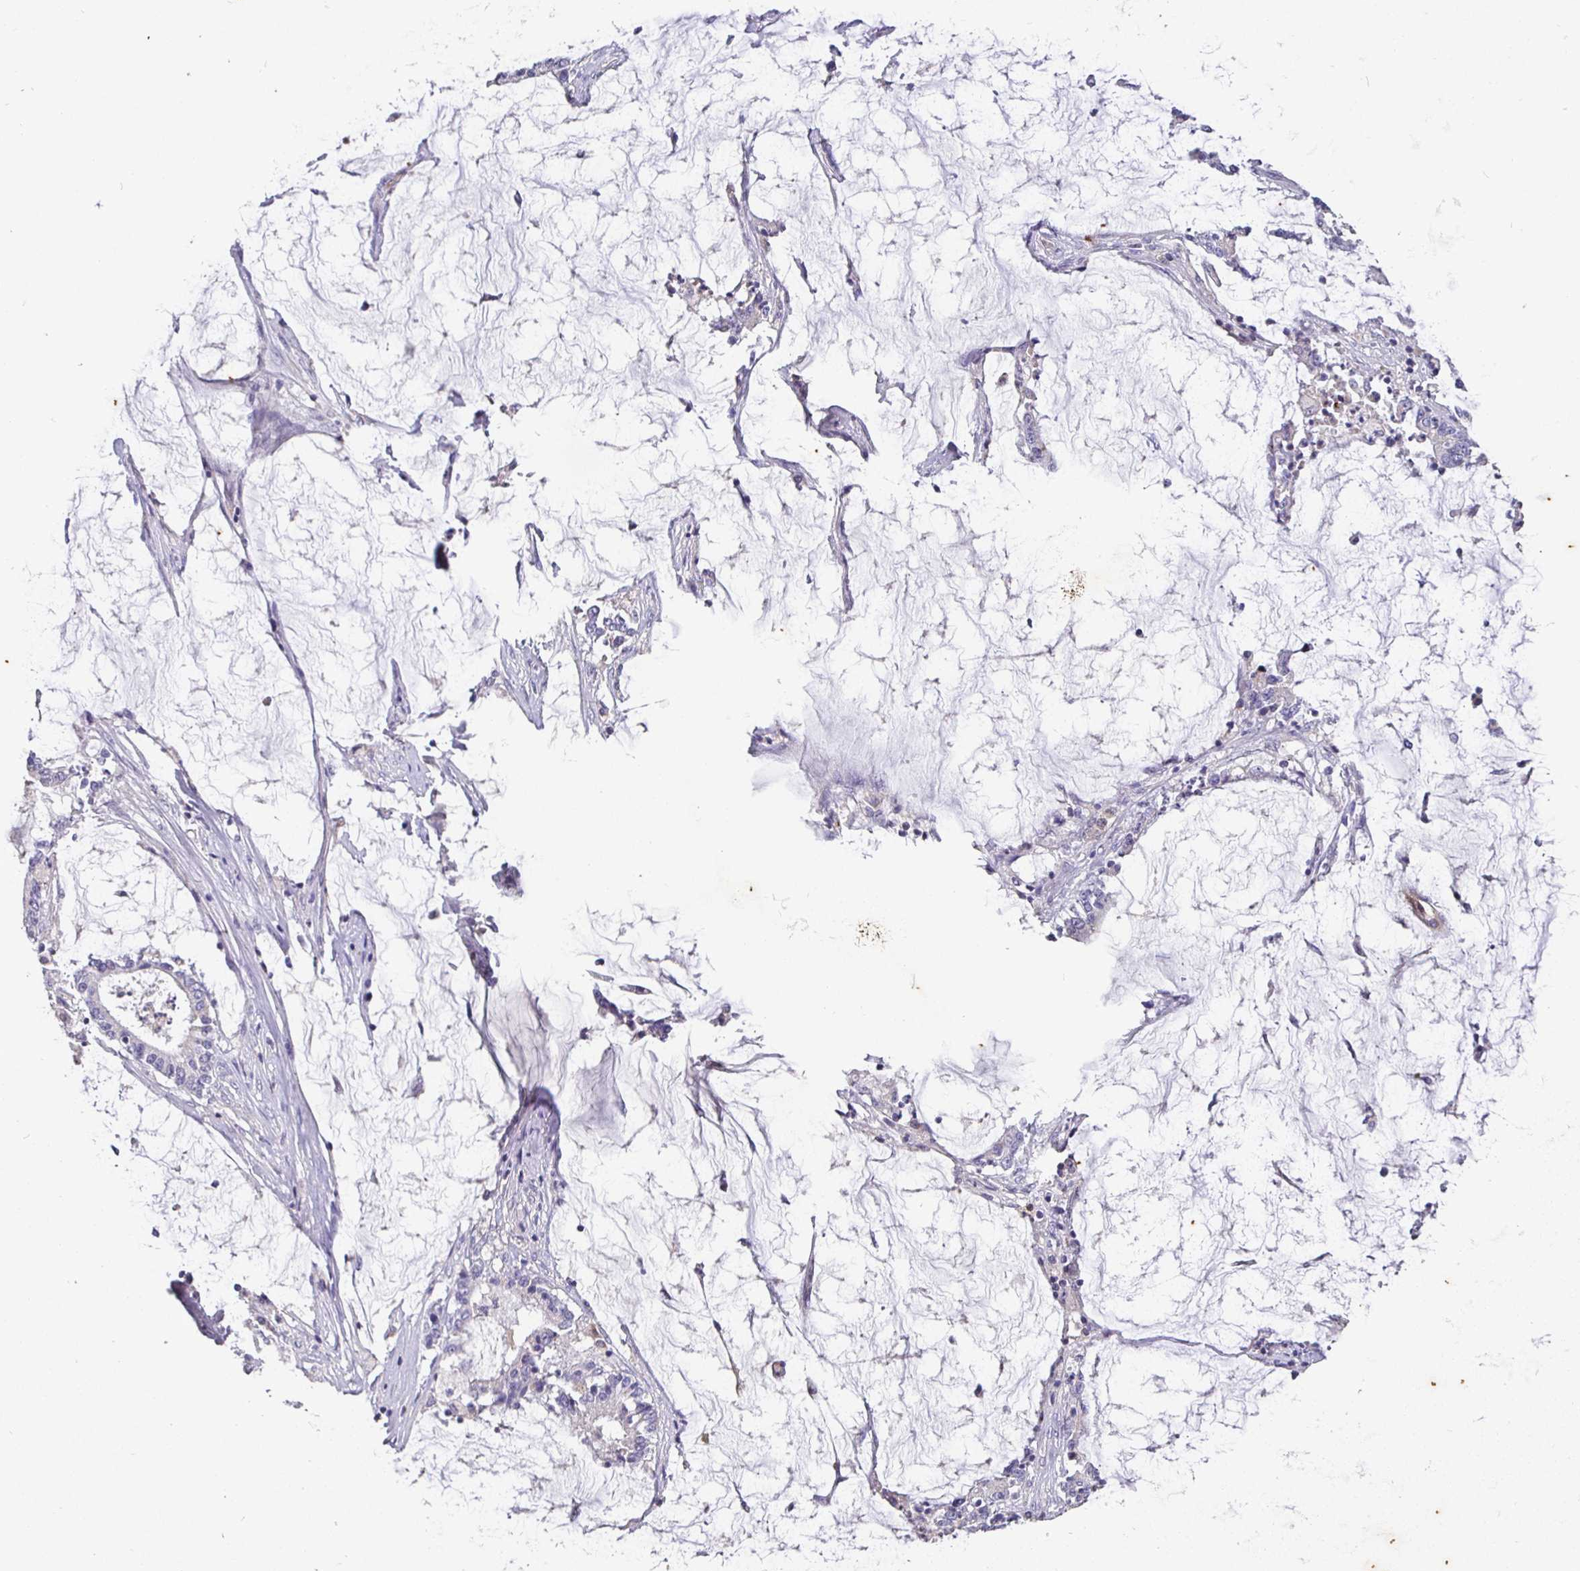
{"staining": {"intensity": "negative", "quantity": "none", "location": "none"}, "tissue": "stomach cancer", "cell_type": "Tumor cells", "image_type": "cancer", "snomed": [{"axis": "morphology", "description": "Adenocarcinoma, NOS"}, {"axis": "topography", "description": "Stomach, upper"}], "caption": "This is an immunohistochemistry (IHC) micrograph of human stomach adenocarcinoma. There is no staining in tumor cells.", "gene": "SHISA4", "patient": {"sex": "male", "age": 68}}